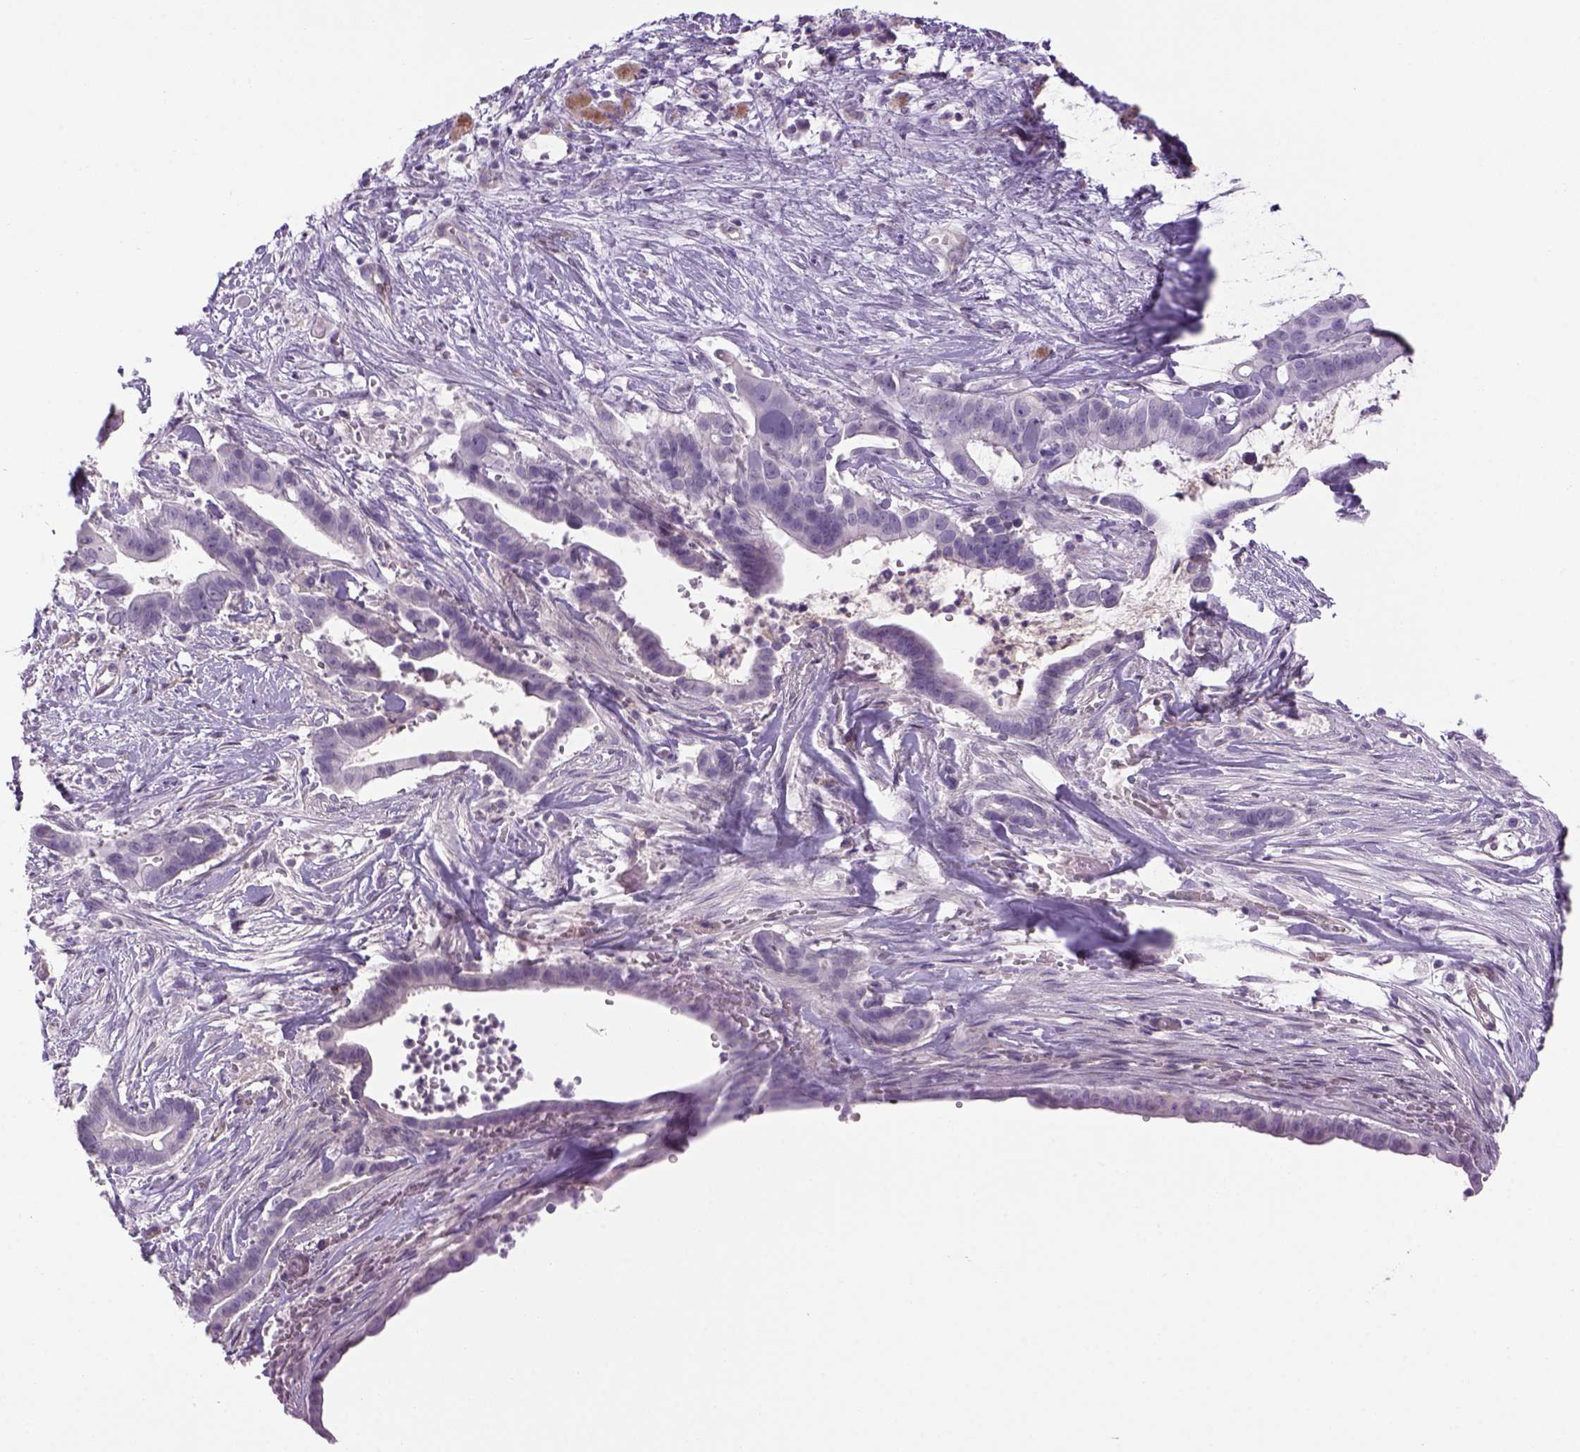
{"staining": {"intensity": "negative", "quantity": "none", "location": "none"}, "tissue": "pancreatic cancer", "cell_type": "Tumor cells", "image_type": "cancer", "snomed": [{"axis": "morphology", "description": "Adenocarcinoma, NOS"}, {"axis": "topography", "description": "Pancreas"}], "caption": "DAB (3,3'-diaminobenzidine) immunohistochemical staining of pancreatic cancer exhibits no significant positivity in tumor cells. Nuclei are stained in blue.", "gene": "PRRT1", "patient": {"sex": "male", "age": 61}}